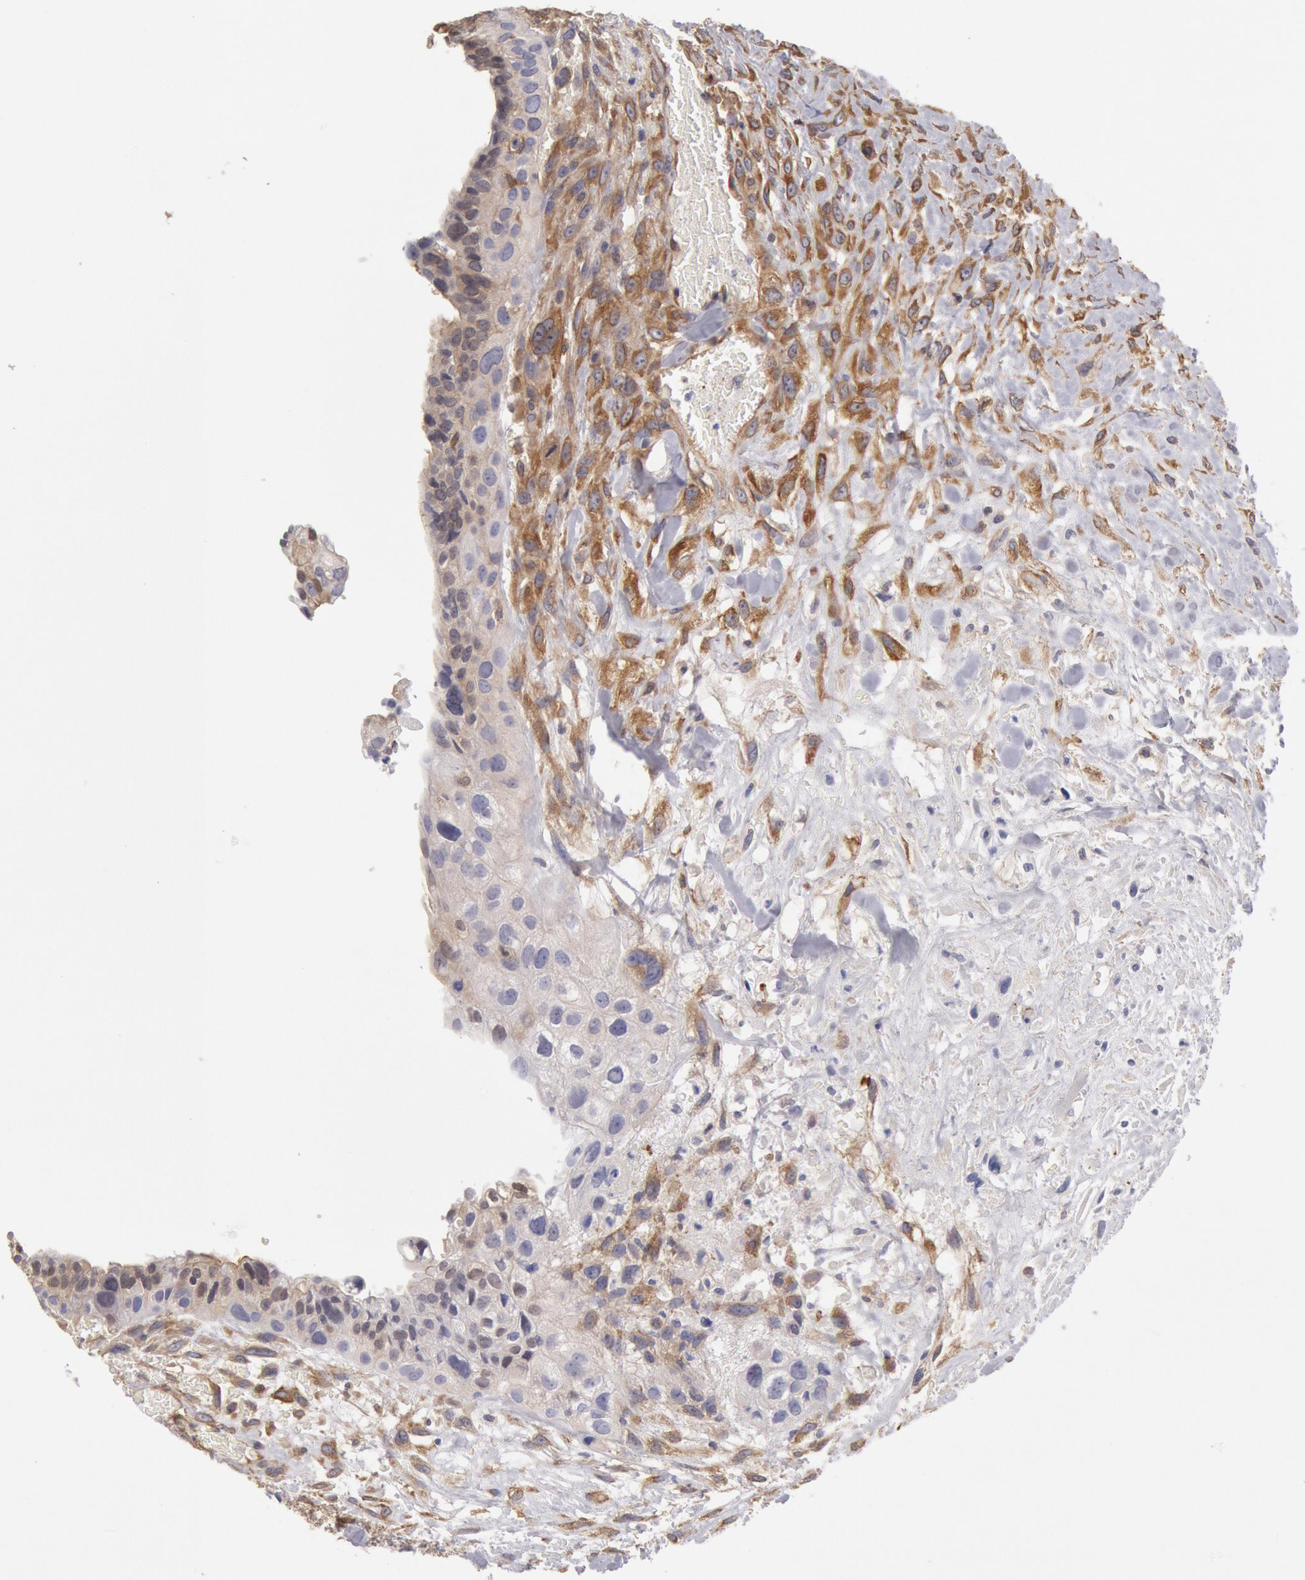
{"staining": {"intensity": "moderate", "quantity": "25%-75%", "location": "cytoplasmic/membranous"}, "tissue": "breast cancer", "cell_type": "Tumor cells", "image_type": "cancer", "snomed": [{"axis": "morphology", "description": "Neoplasm, malignant, NOS"}, {"axis": "topography", "description": "Breast"}], "caption": "Tumor cells exhibit medium levels of moderate cytoplasmic/membranous positivity in about 25%-75% of cells in human malignant neoplasm (breast). (brown staining indicates protein expression, while blue staining denotes nuclei).", "gene": "CCDC50", "patient": {"sex": "female", "age": 50}}